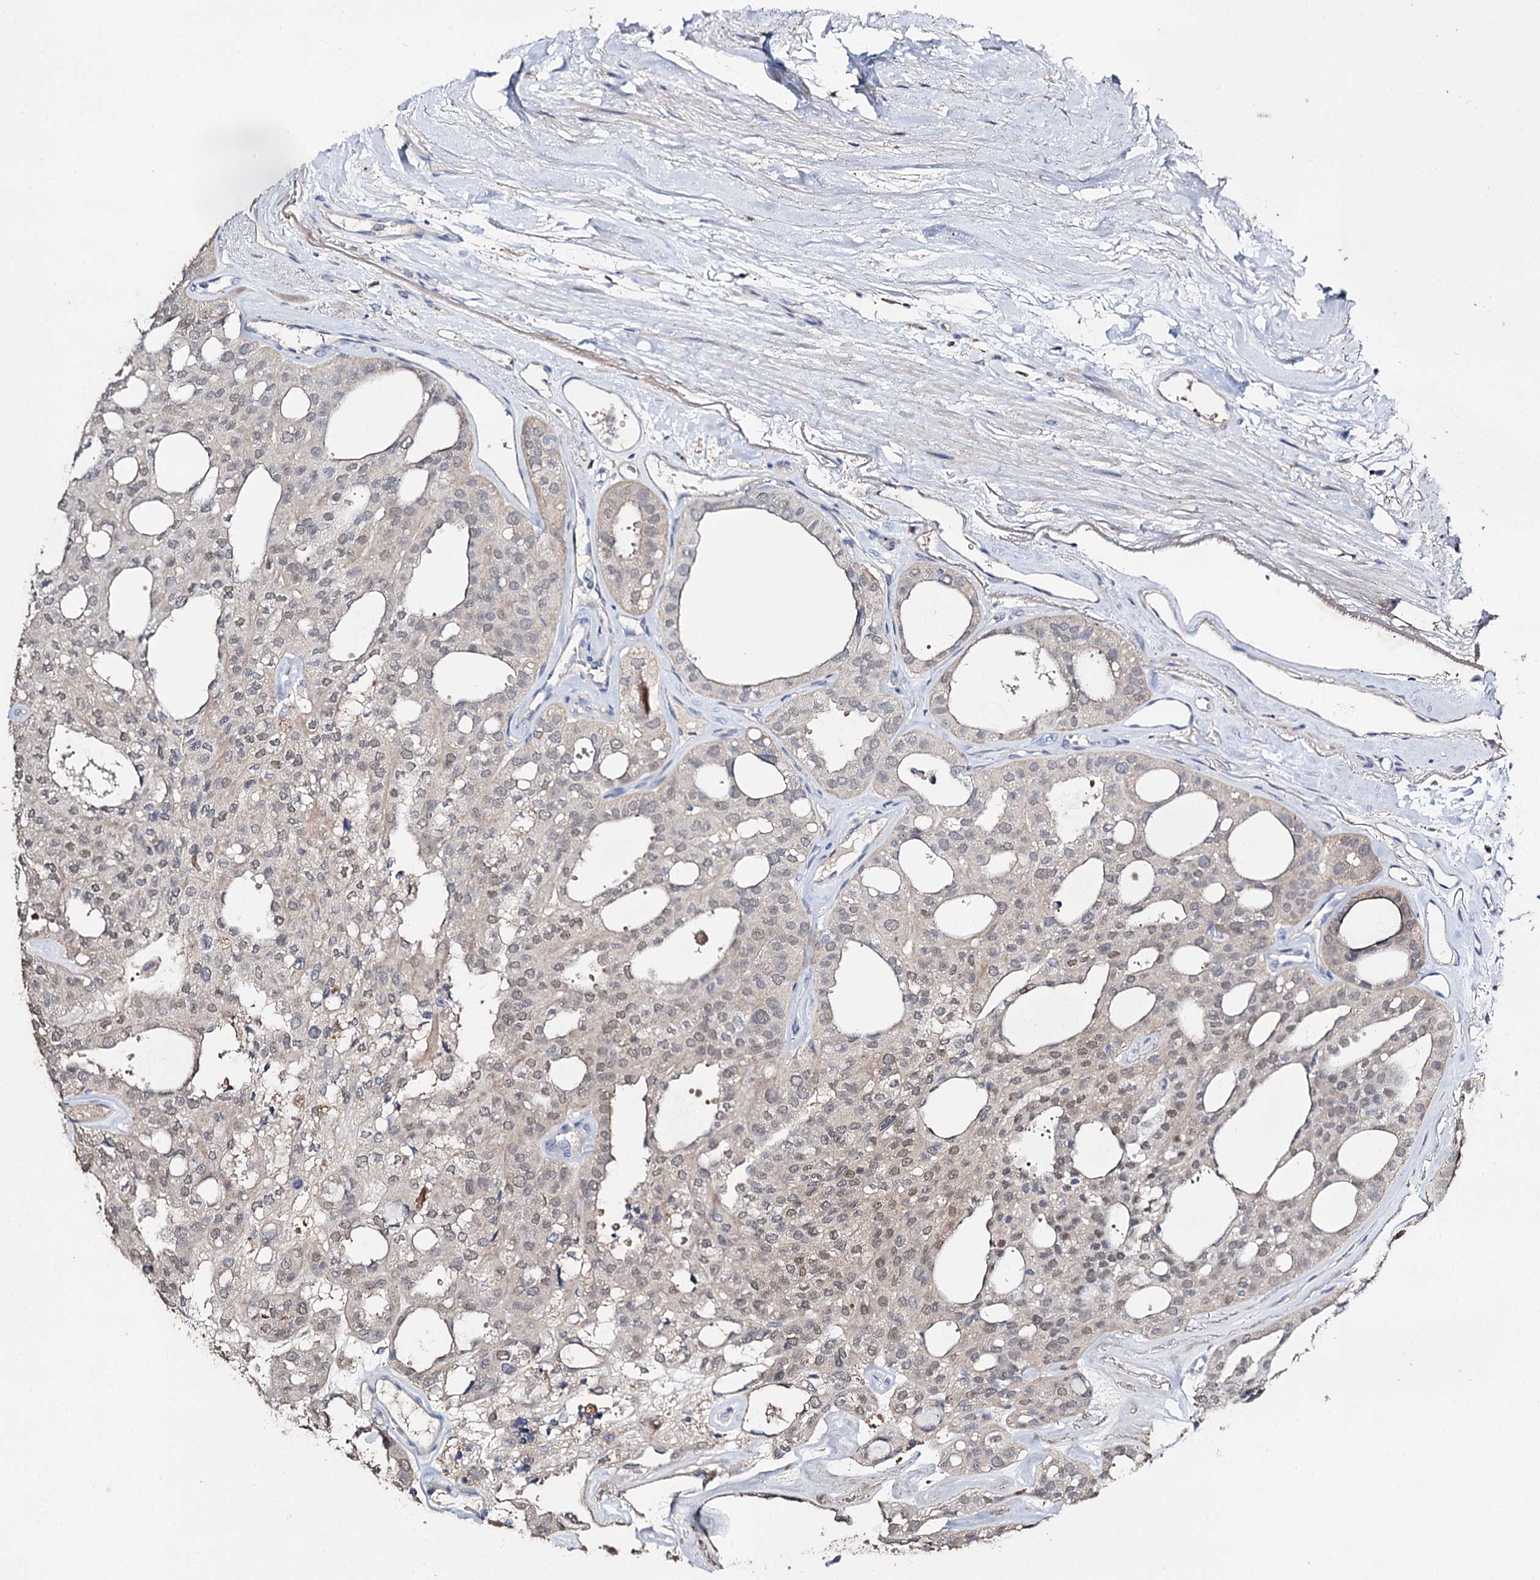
{"staining": {"intensity": "weak", "quantity": "<25%", "location": "nuclear"}, "tissue": "thyroid cancer", "cell_type": "Tumor cells", "image_type": "cancer", "snomed": [{"axis": "morphology", "description": "Follicular adenoma carcinoma, NOS"}, {"axis": "topography", "description": "Thyroid gland"}], "caption": "Tumor cells are negative for brown protein staining in thyroid cancer (follicular adenoma carcinoma).", "gene": "DNAH6", "patient": {"sex": "male", "age": 75}}